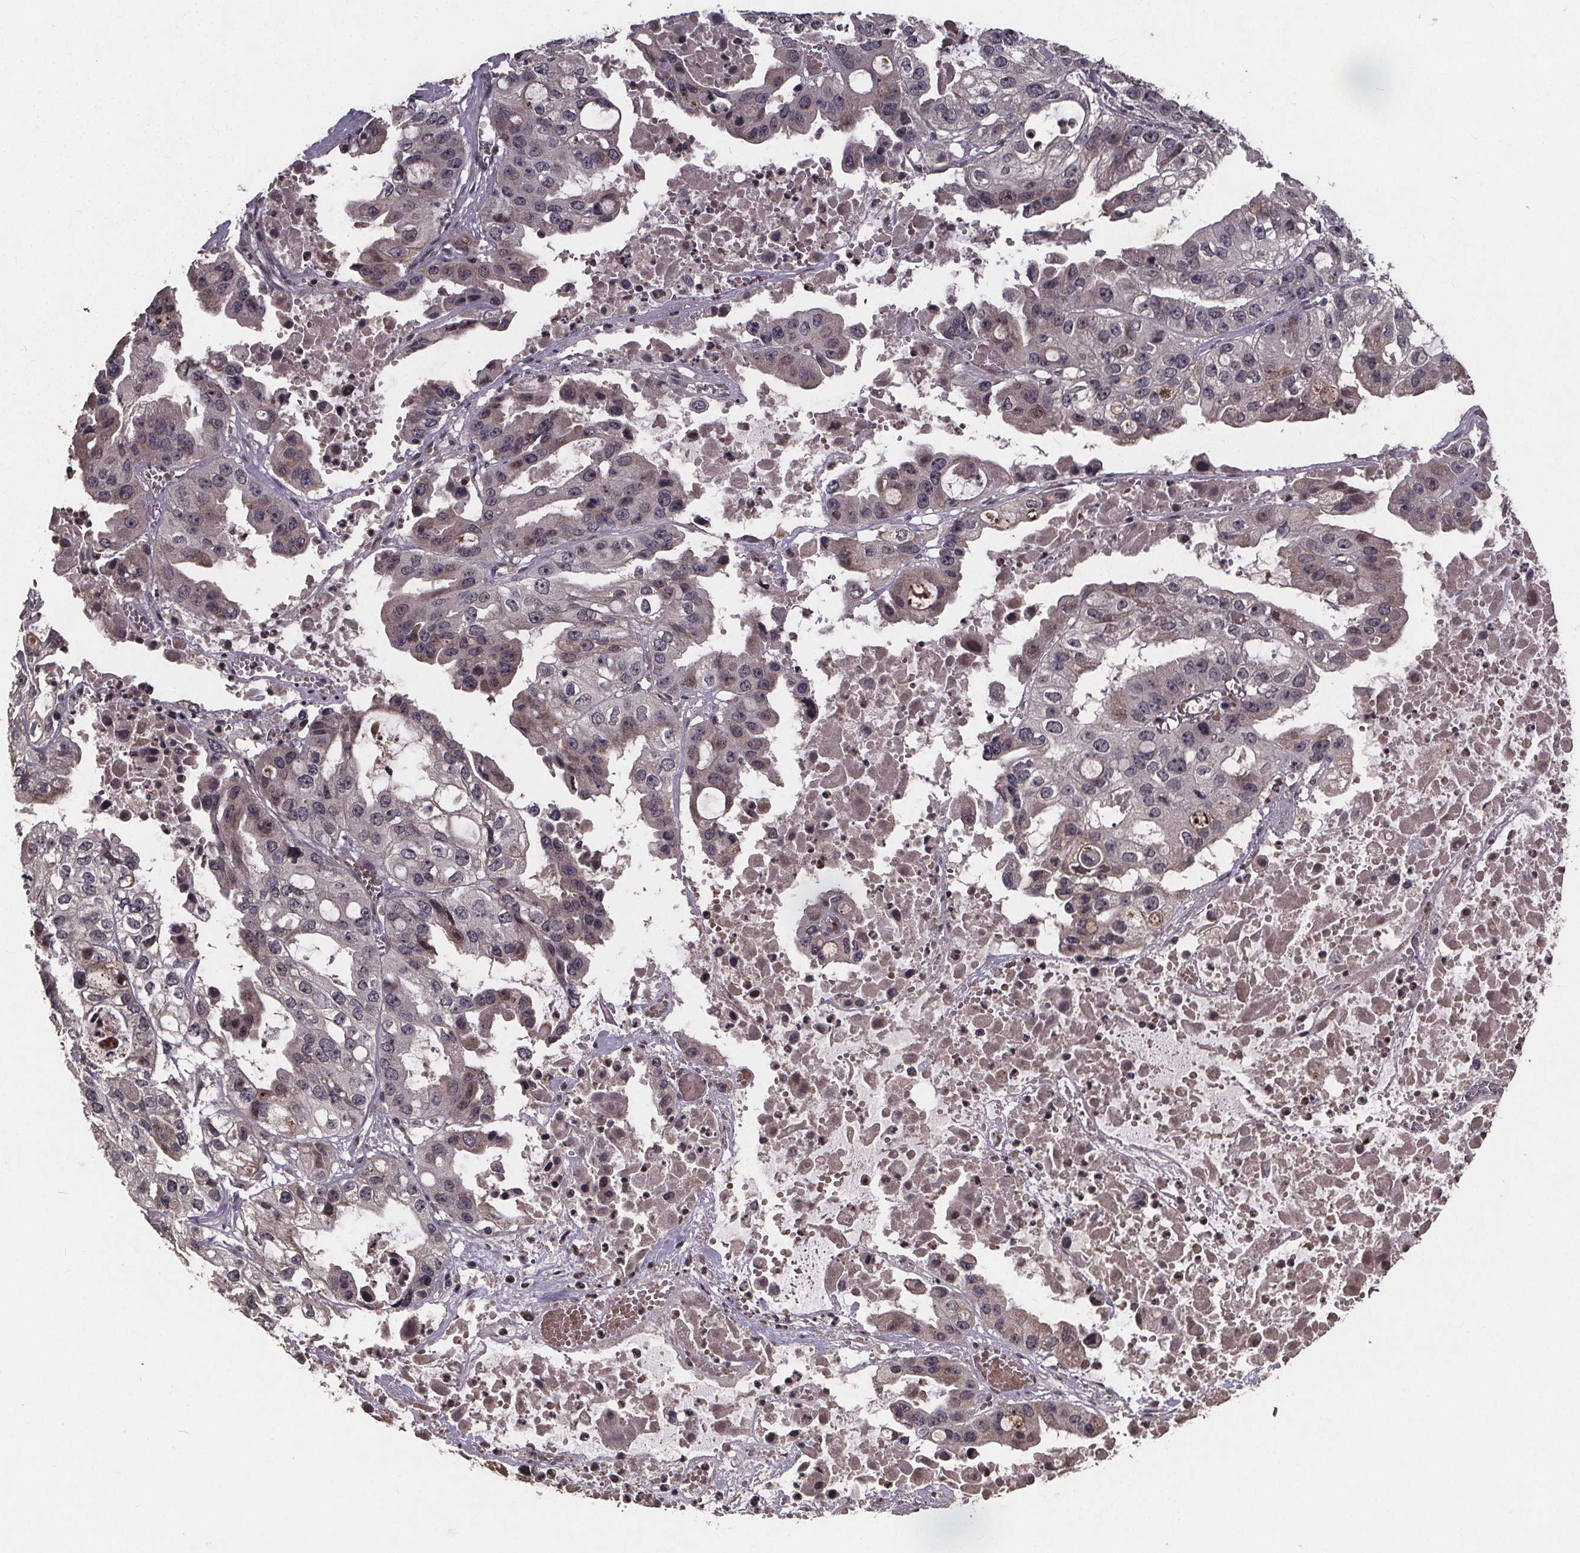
{"staining": {"intensity": "negative", "quantity": "none", "location": "none"}, "tissue": "ovarian cancer", "cell_type": "Tumor cells", "image_type": "cancer", "snomed": [{"axis": "morphology", "description": "Cystadenocarcinoma, serous, NOS"}, {"axis": "topography", "description": "Ovary"}], "caption": "The histopathology image displays no significant expression in tumor cells of ovarian cancer.", "gene": "GPX3", "patient": {"sex": "female", "age": 56}}